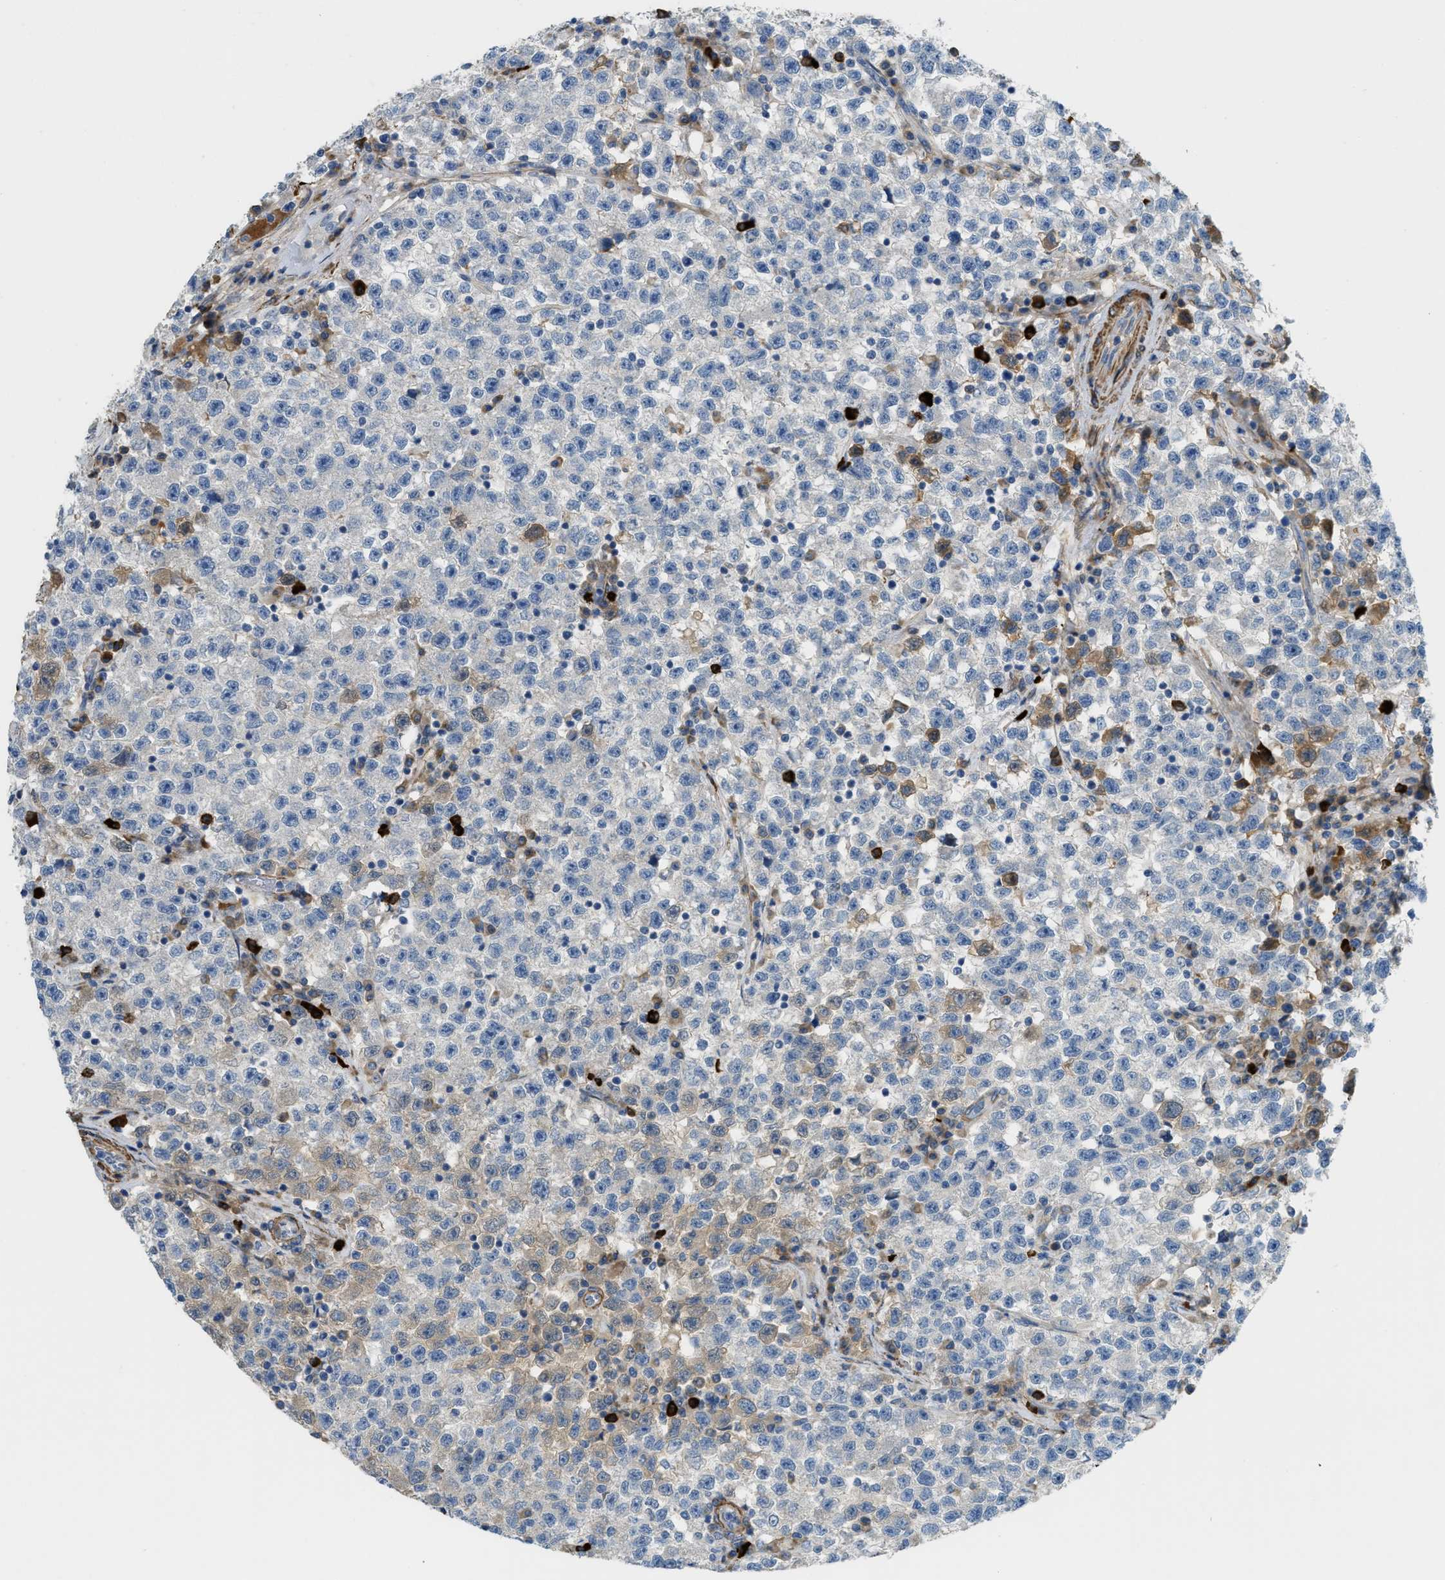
{"staining": {"intensity": "weak", "quantity": "<25%", "location": "cytoplasmic/membranous"}, "tissue": "testis cancer", "cell_type": "Tumor cells", "image_type": "cancer", "snomed": [{"axis": "morphology", "description": "Seminoma, NOS"}, {"axis": "topography", "description": "Testis"}], "caption": "This photomicrograph is of seminoma (testis) stained with IHC to label a protein in brown with the nuclei are counter-stained blue. There is no staining in tumor cells. Nuclei are stained in blue.", "gene": "BMPR1A", "patient": {"sex": "male", "age": 22}}